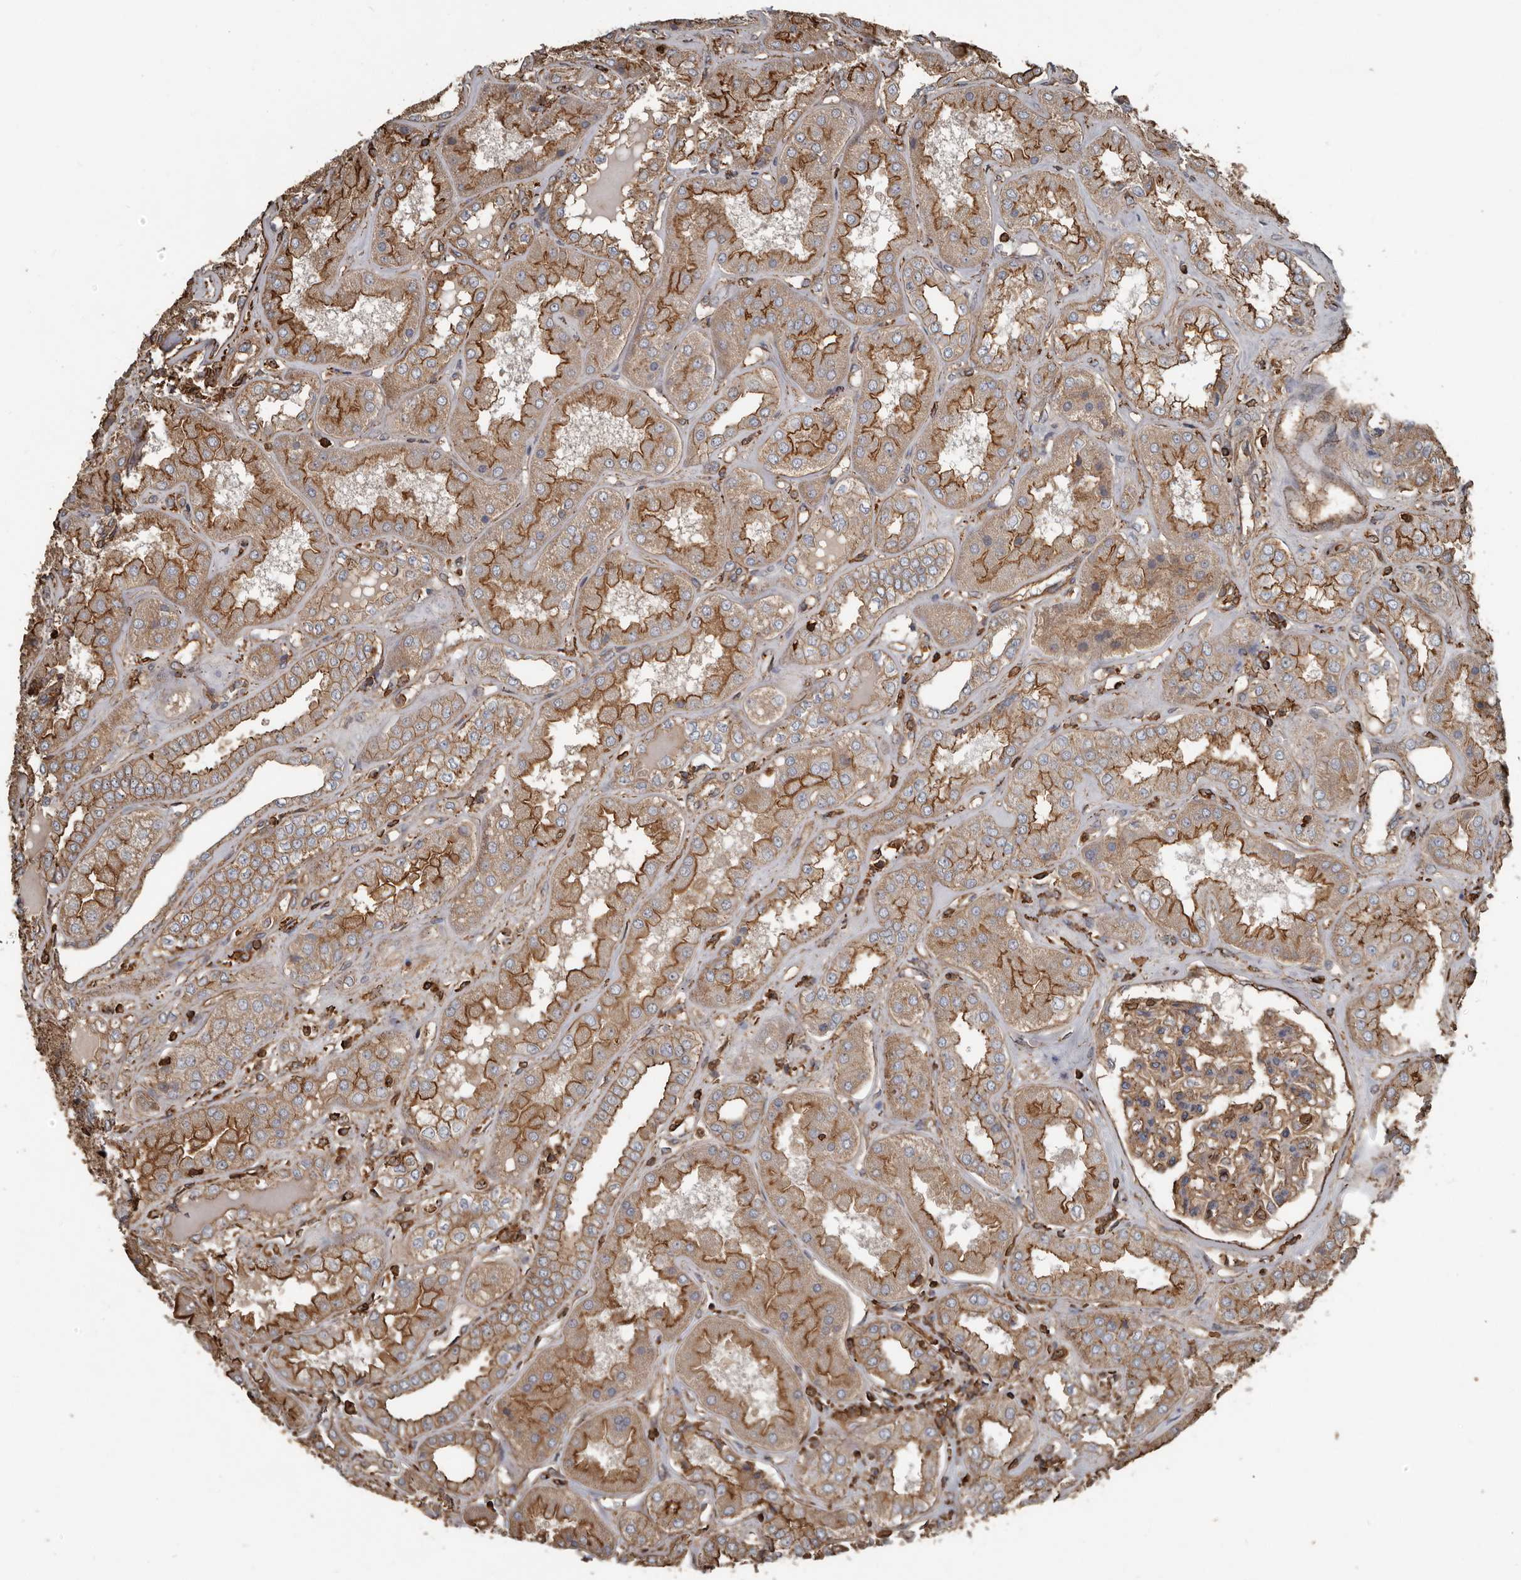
{"staining": {"intensity": "moderate", "quantity": ">75%", "location": "cytoplasmic/membranous"}, "tissue": "kidney", "cell_type": "Cells in glomeruli", "image_type": "normal", "snomed": [{"axis": "morphology", "description": "Normal tissue, NOS"}, {"axis": "topography", "description": "Kidney"}], "caption": "Moderate cytoplasmic/membranous expression is seen in approximately >75% of cells in glomeruli in benign kidney. (DAB (3,3'-diaminobenzidine) IHC with brightfield microscopy, high magnification).", "gene": "DENND6B", "patient": {"sex": "female", "age": 56}}